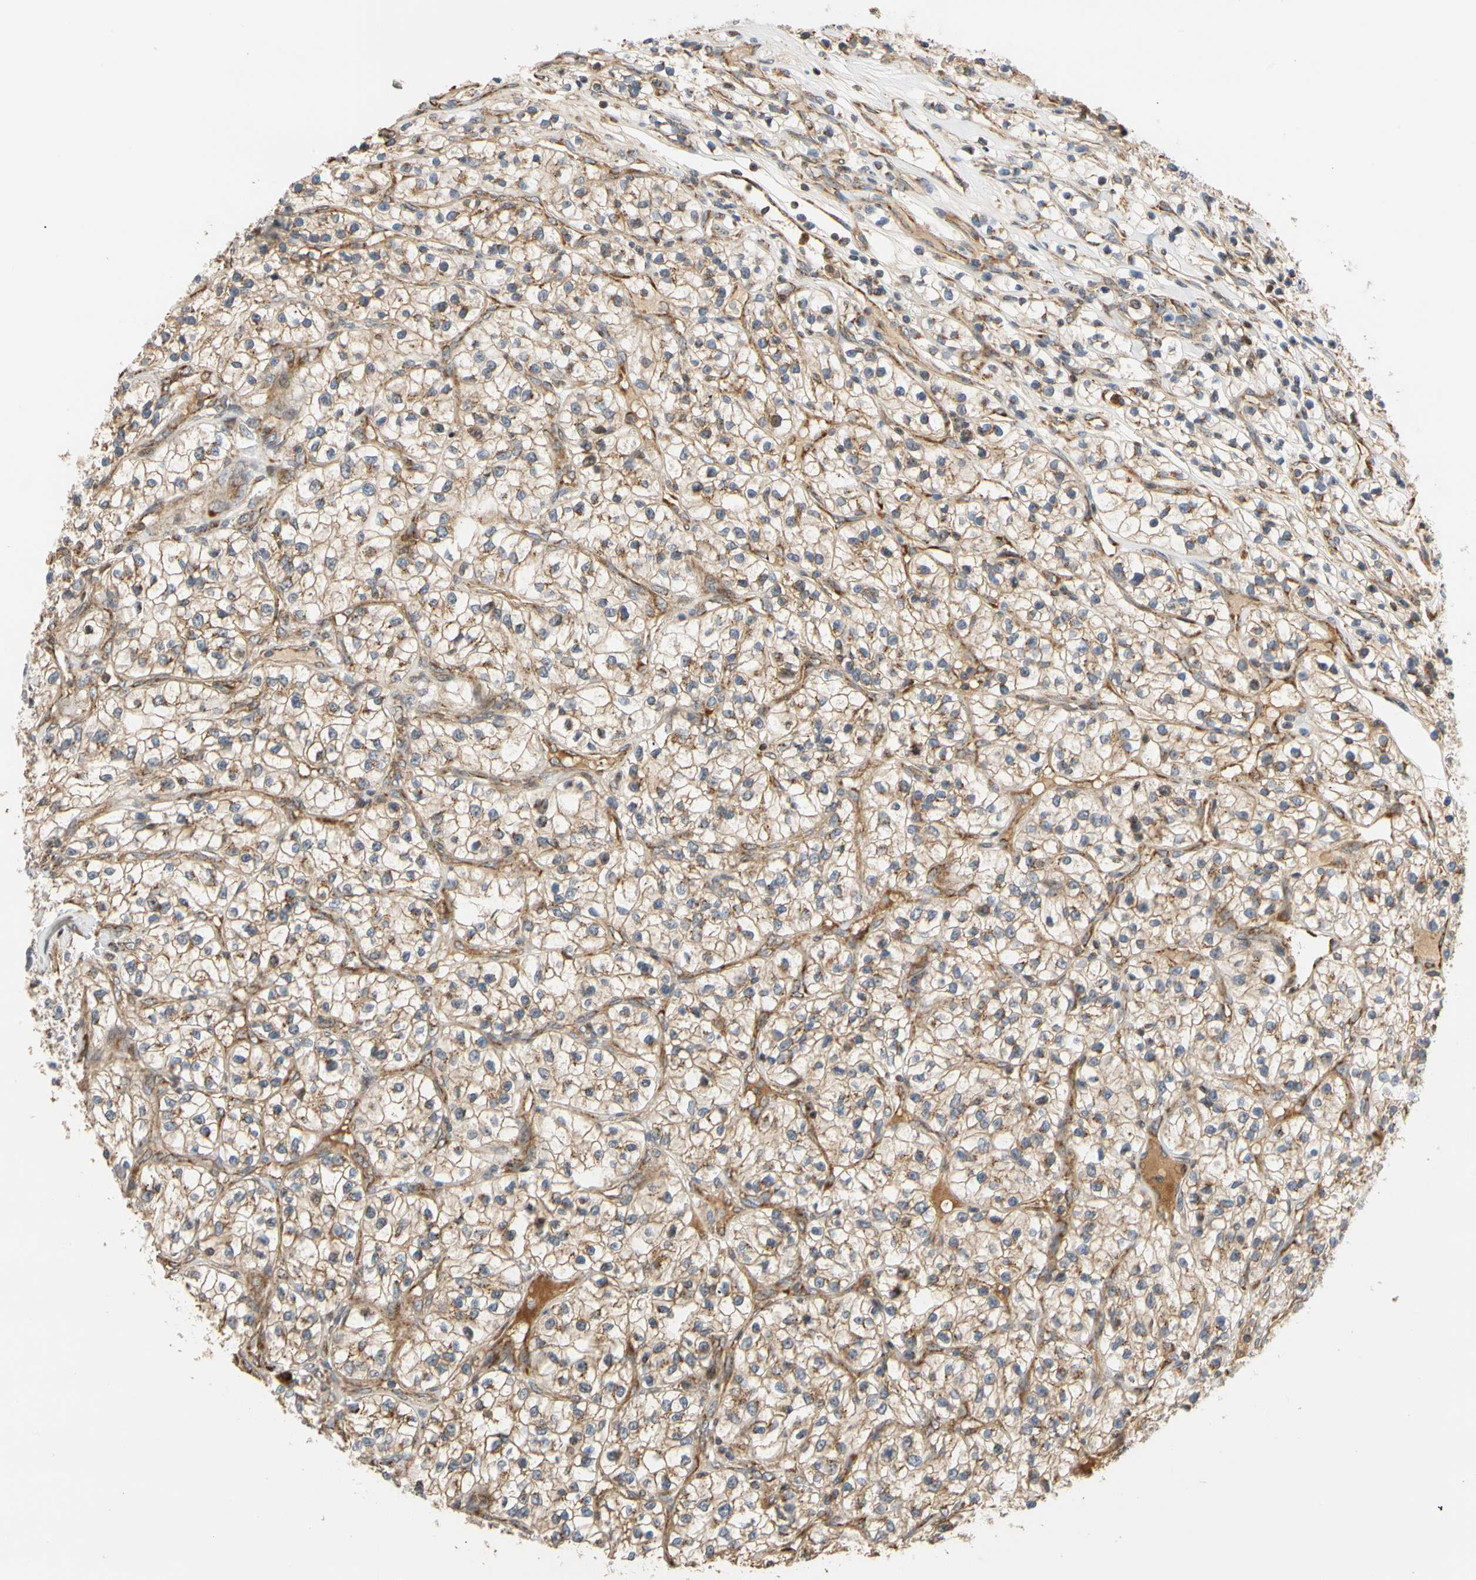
{"staining": {"intensity": "weak", "quantity": ">75%", "location": "cytoplasmic/membranous"}, "tissue": "renal cancer", "cell_type": "Tumor cells", "image_type": "cancer", "snomed": [{"axis": "morphology", "description": "Adenocarcinoma, NOS"}, {"axis": "topography", "description": "Kidney"}], "caption": "There is low levels of weak cytoplasmic/membranous expression in tumor cells of adenocarcinoma (renal), as demonstrated by immunohistochemical staining (brown color).", "gene": "IP6K2", "patient": {"sex": "female", "age": 57}}